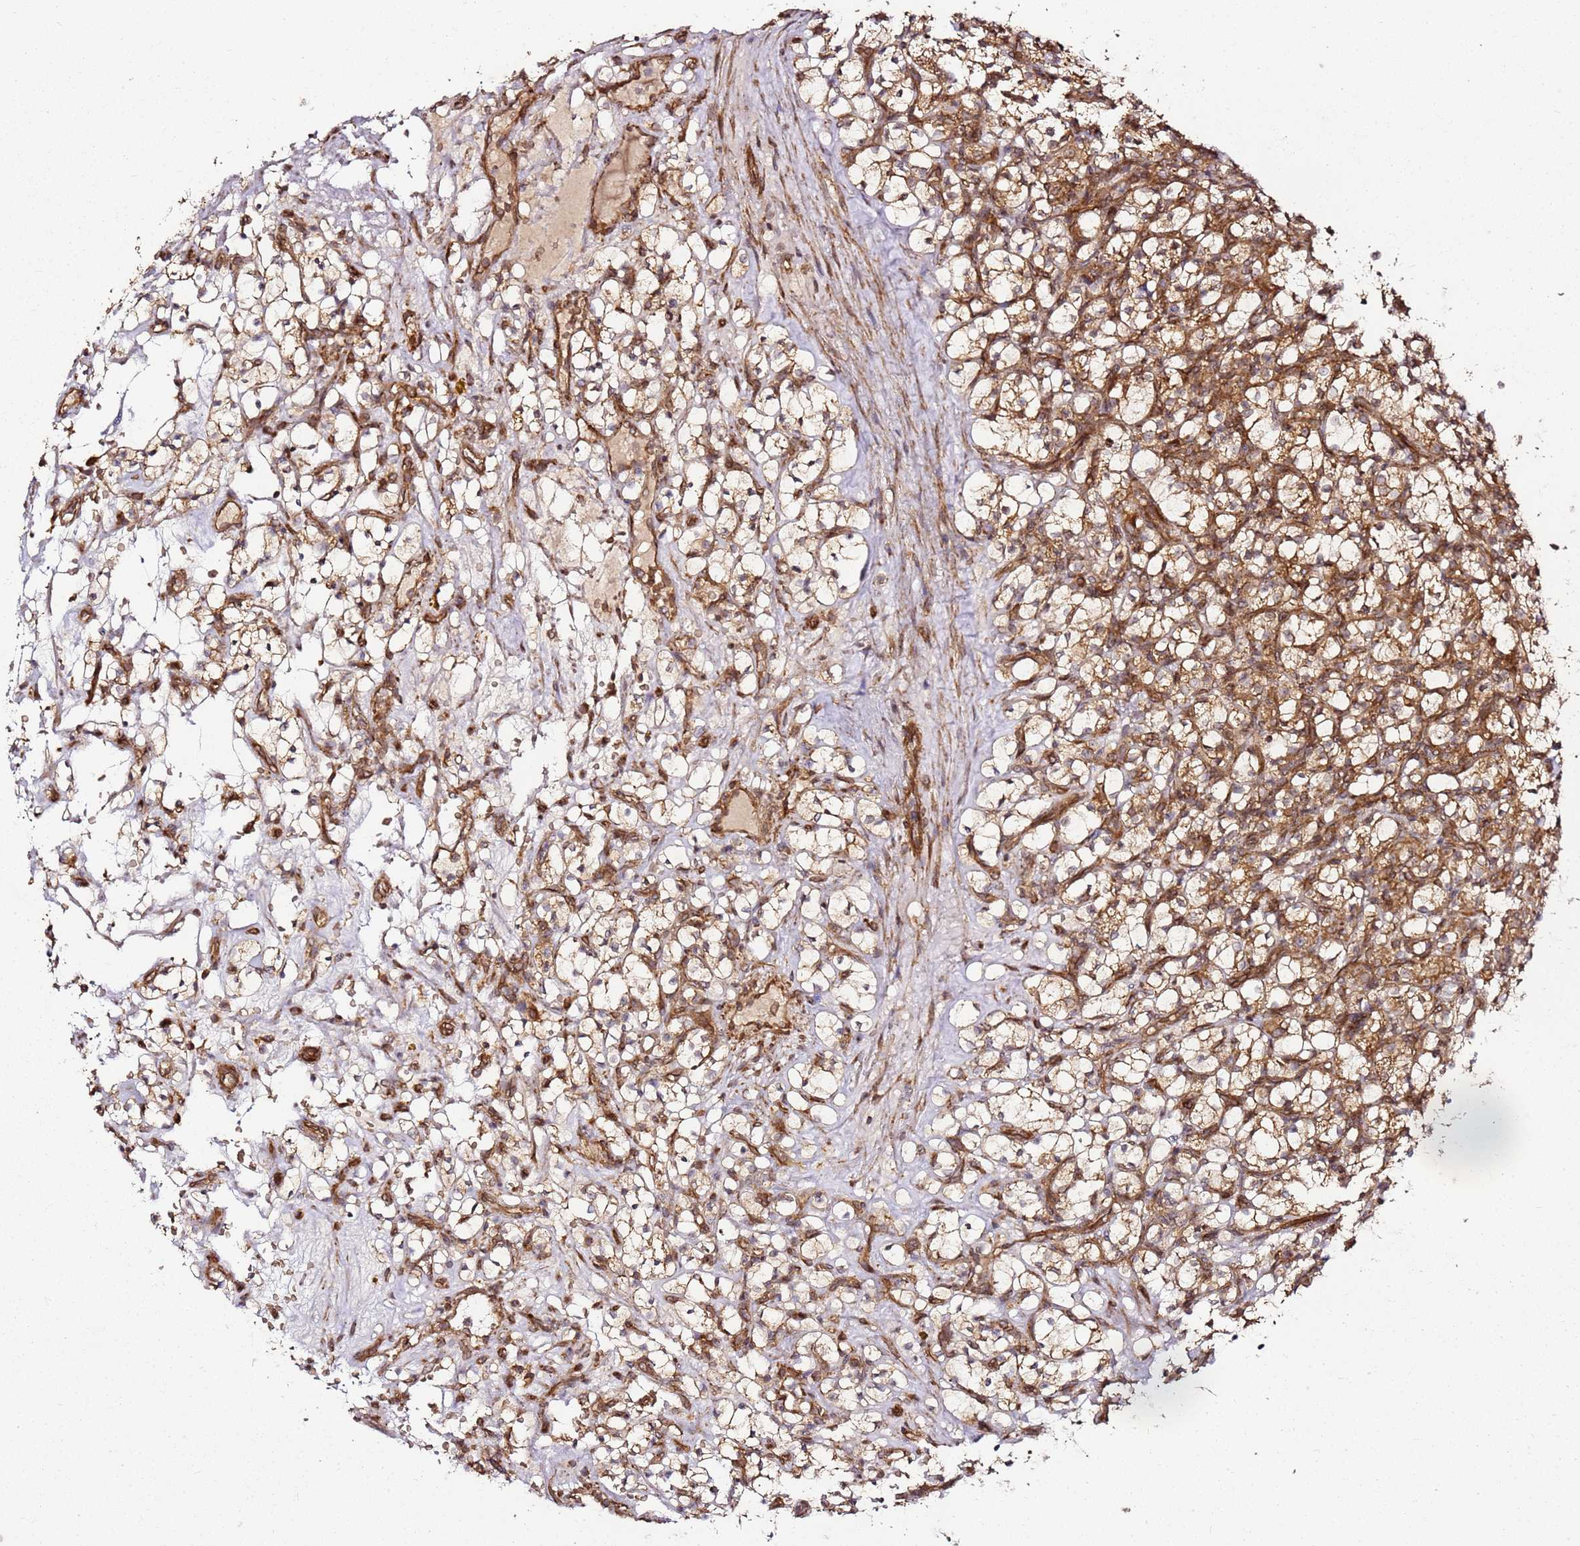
{"staining": {"intensity": "strong", "quantity": ">75%", "location": "cytoplasmic/membranous"}, "tissue": "renal cancer", "cell_type": "Tumor cells", "image_type": "cancer", "snomed": [{"axis": "morphology", "description": "Adenocarcinoma, NOS"}, {"axis": "topography", "description": "Kidney"}], "caption": "Immunohistochemical staining of human renal cancer reveals strong cytoplasmic/membranous protein staining in approximately >75% of tumor cells. (brown staining indicates protein expression, while blue staining denotes nuclei).", "gene": "TM2D2", "patient": {"sex": "female", "age": 69}}